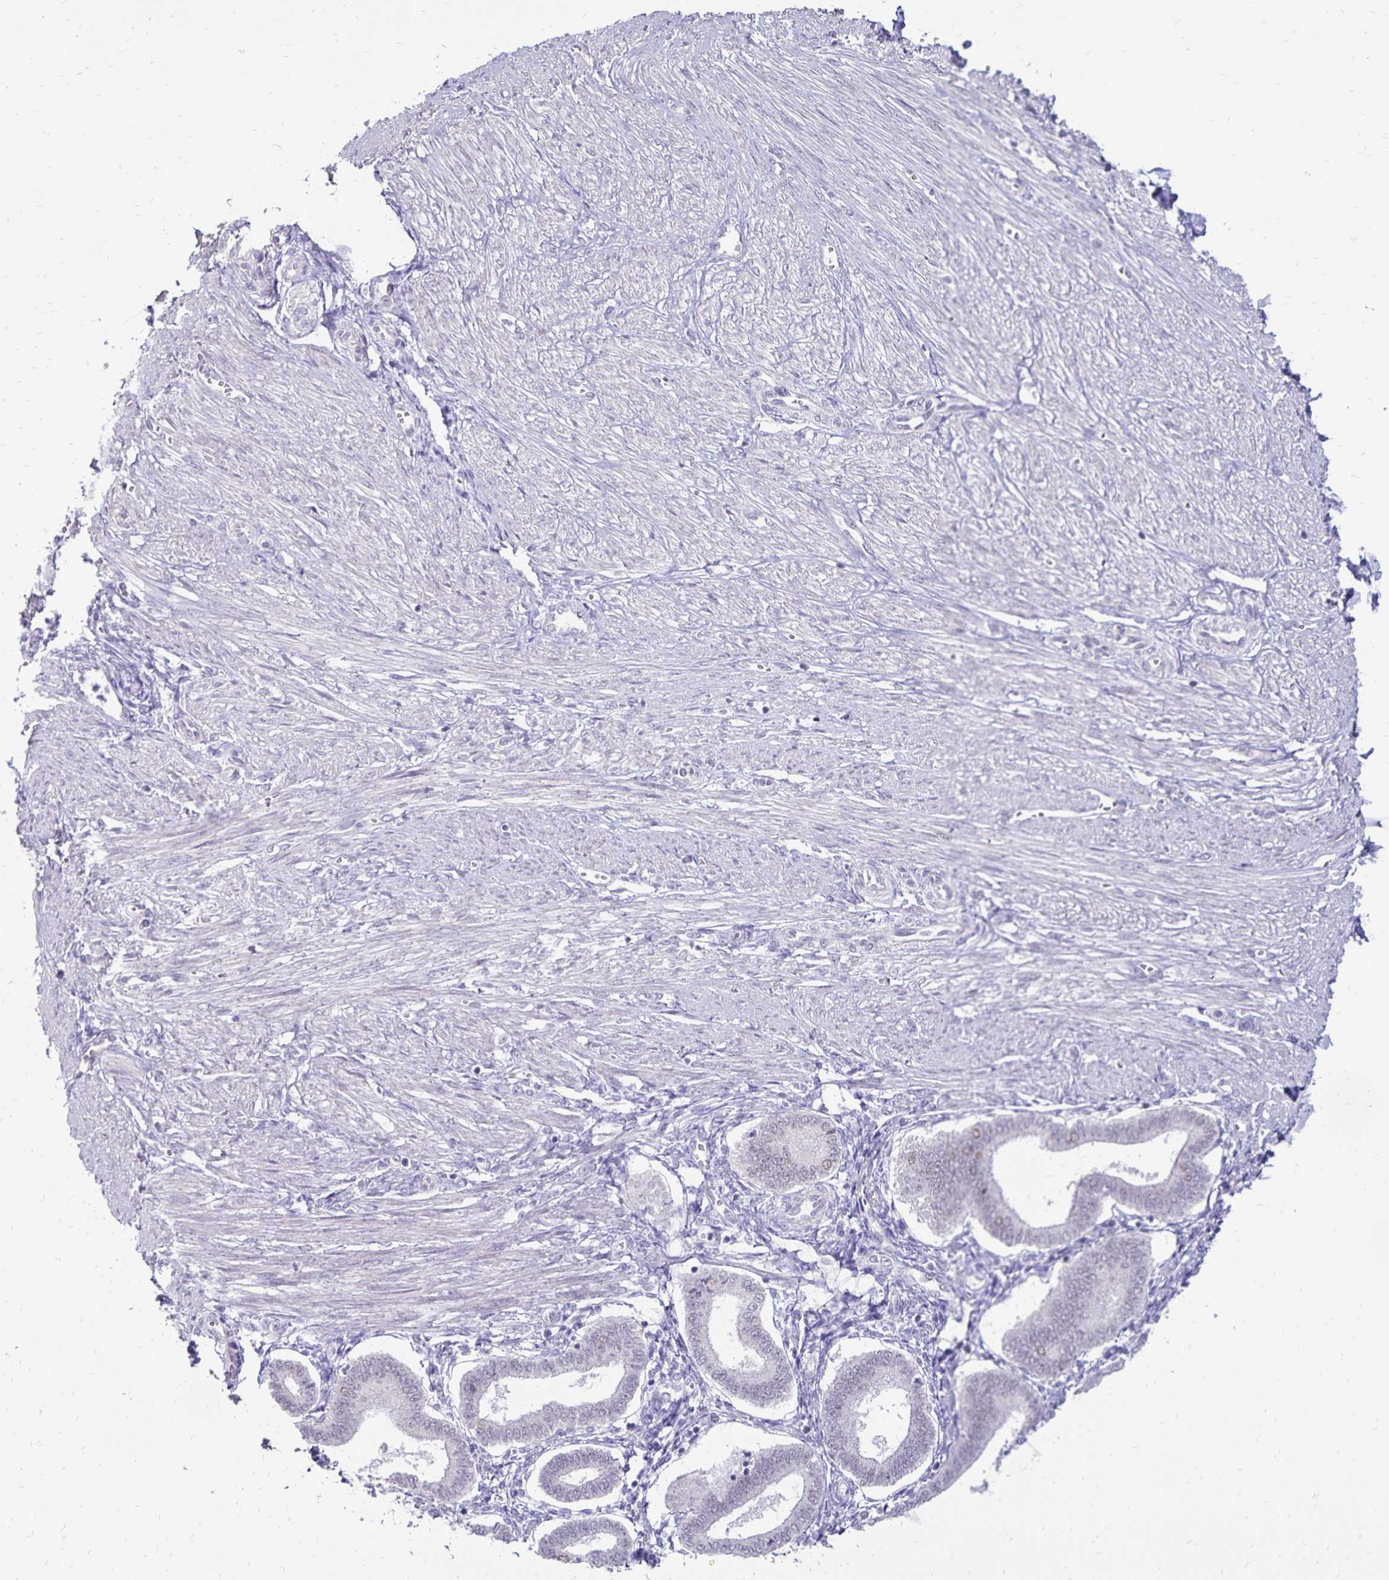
{"staining": {"intensity": "negative", "quantity": "none", "location": "none"}, "tissue": "endometrium", "cell_type": "Cells in endometrial stroma", "image_type": "normal", "snomed": [{"axis": "morphology", "description": "Normal tissue, NOS"}, {"axis": "topography", "description": "Endometrium"}], "caption": "DAB immunohistochemical staining of normal human endometrium demonstrates no significant staining in cells in endometrial stroma.", "gene": "POLB", "patient": {"sex": "female", "age": 24}}